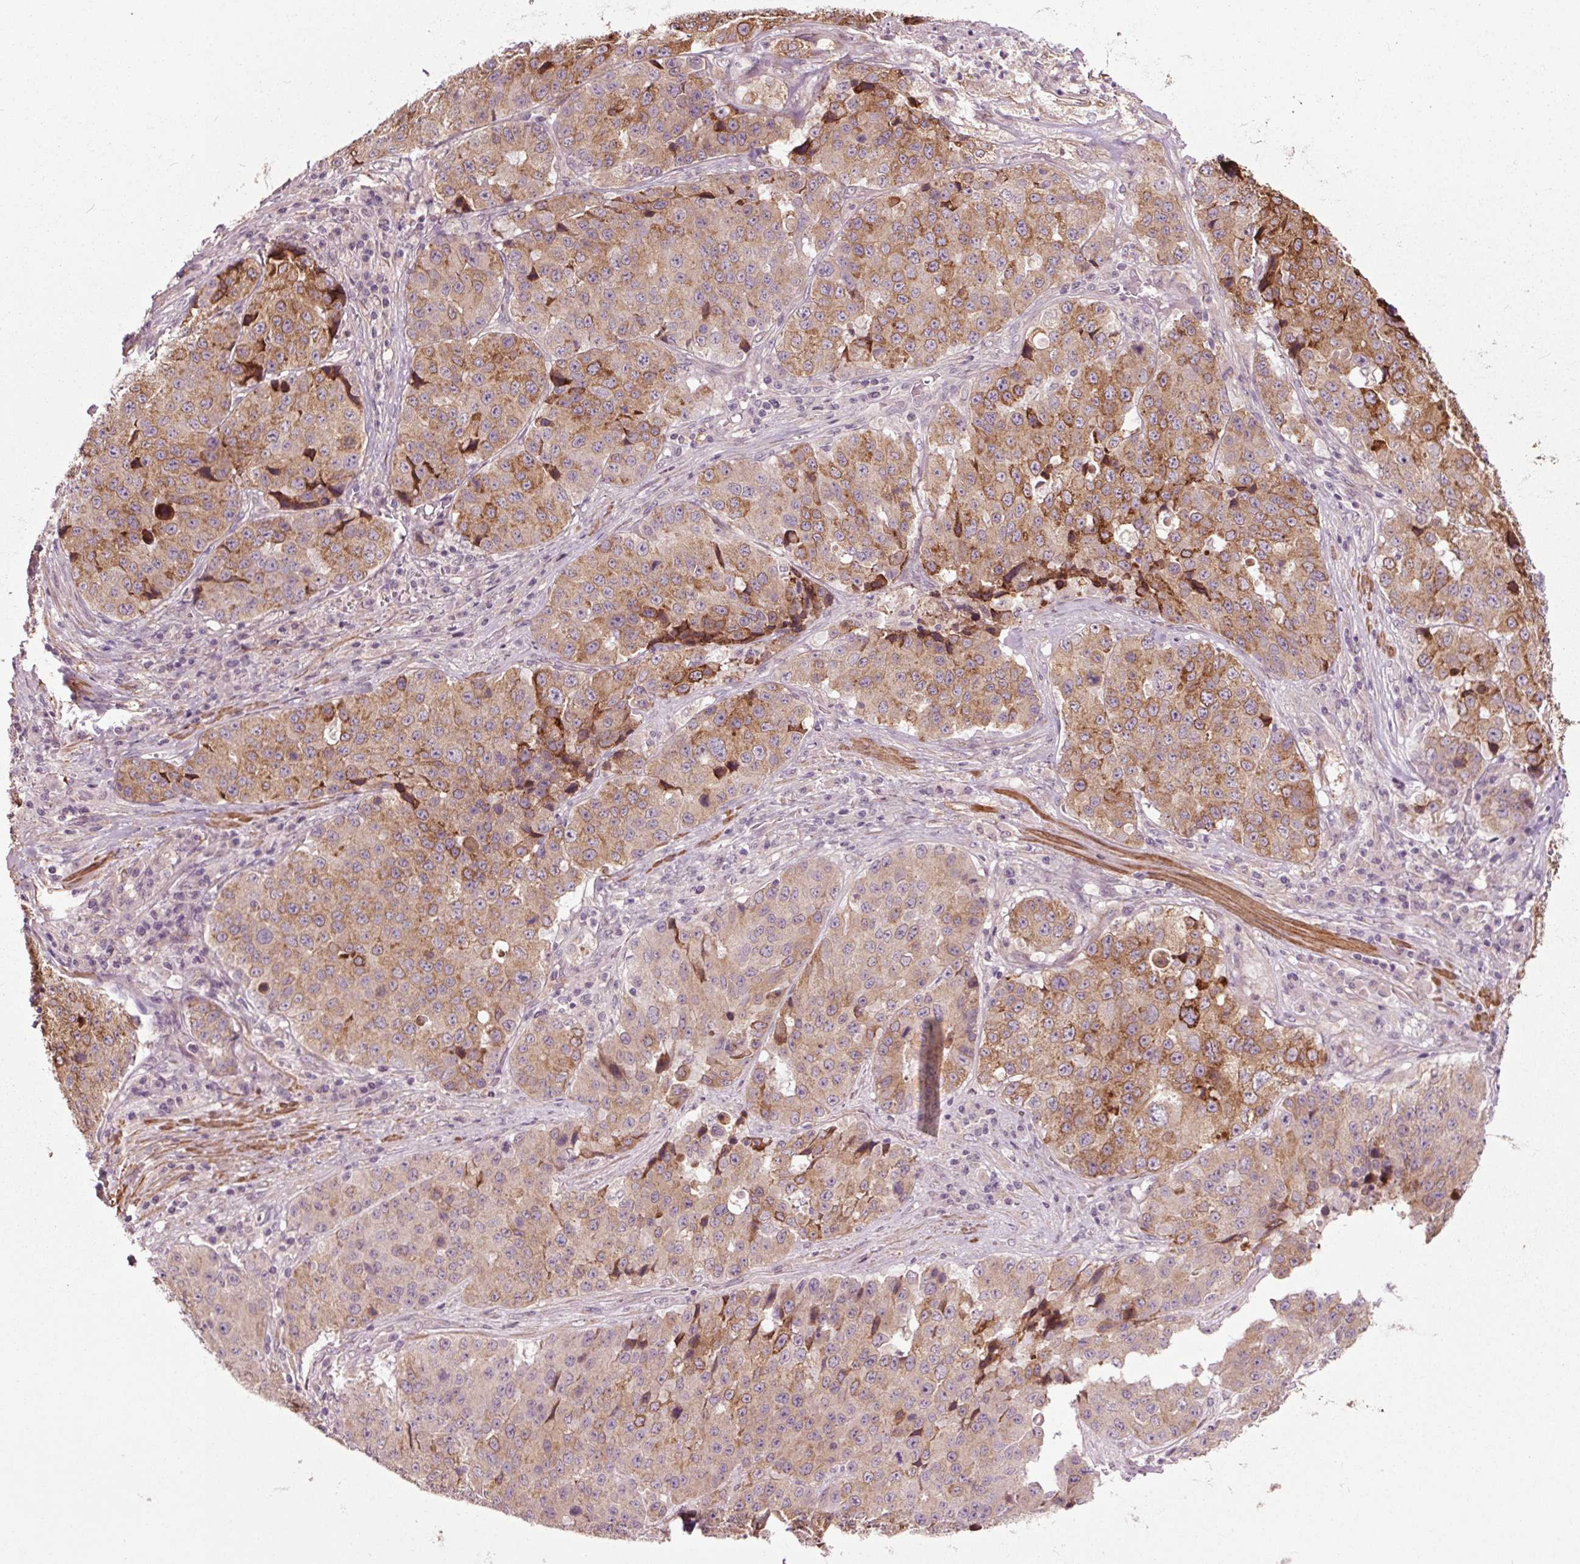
{"staining": {"intensity": "moderate", "quantity": "25%-75%", "location": "cytoplasmic/membranous"}, "tissue": "stomach cancer", "cell_type": "Tumor cells", "image_type": "cancer", "snomed": [{"axis": "morphology", "description": "Adenocarcinoma, NOS"}, {"axis": "topography", "description": "Stomach"}], "caption": "This is a histology image of IHC staining of stomach adenocarcinoma, which shows moderate staining in the cytoplasmic/membranous of tumor cells.", "gene": "HAUS5", "patient": {"sex": "male", "age": 71}}